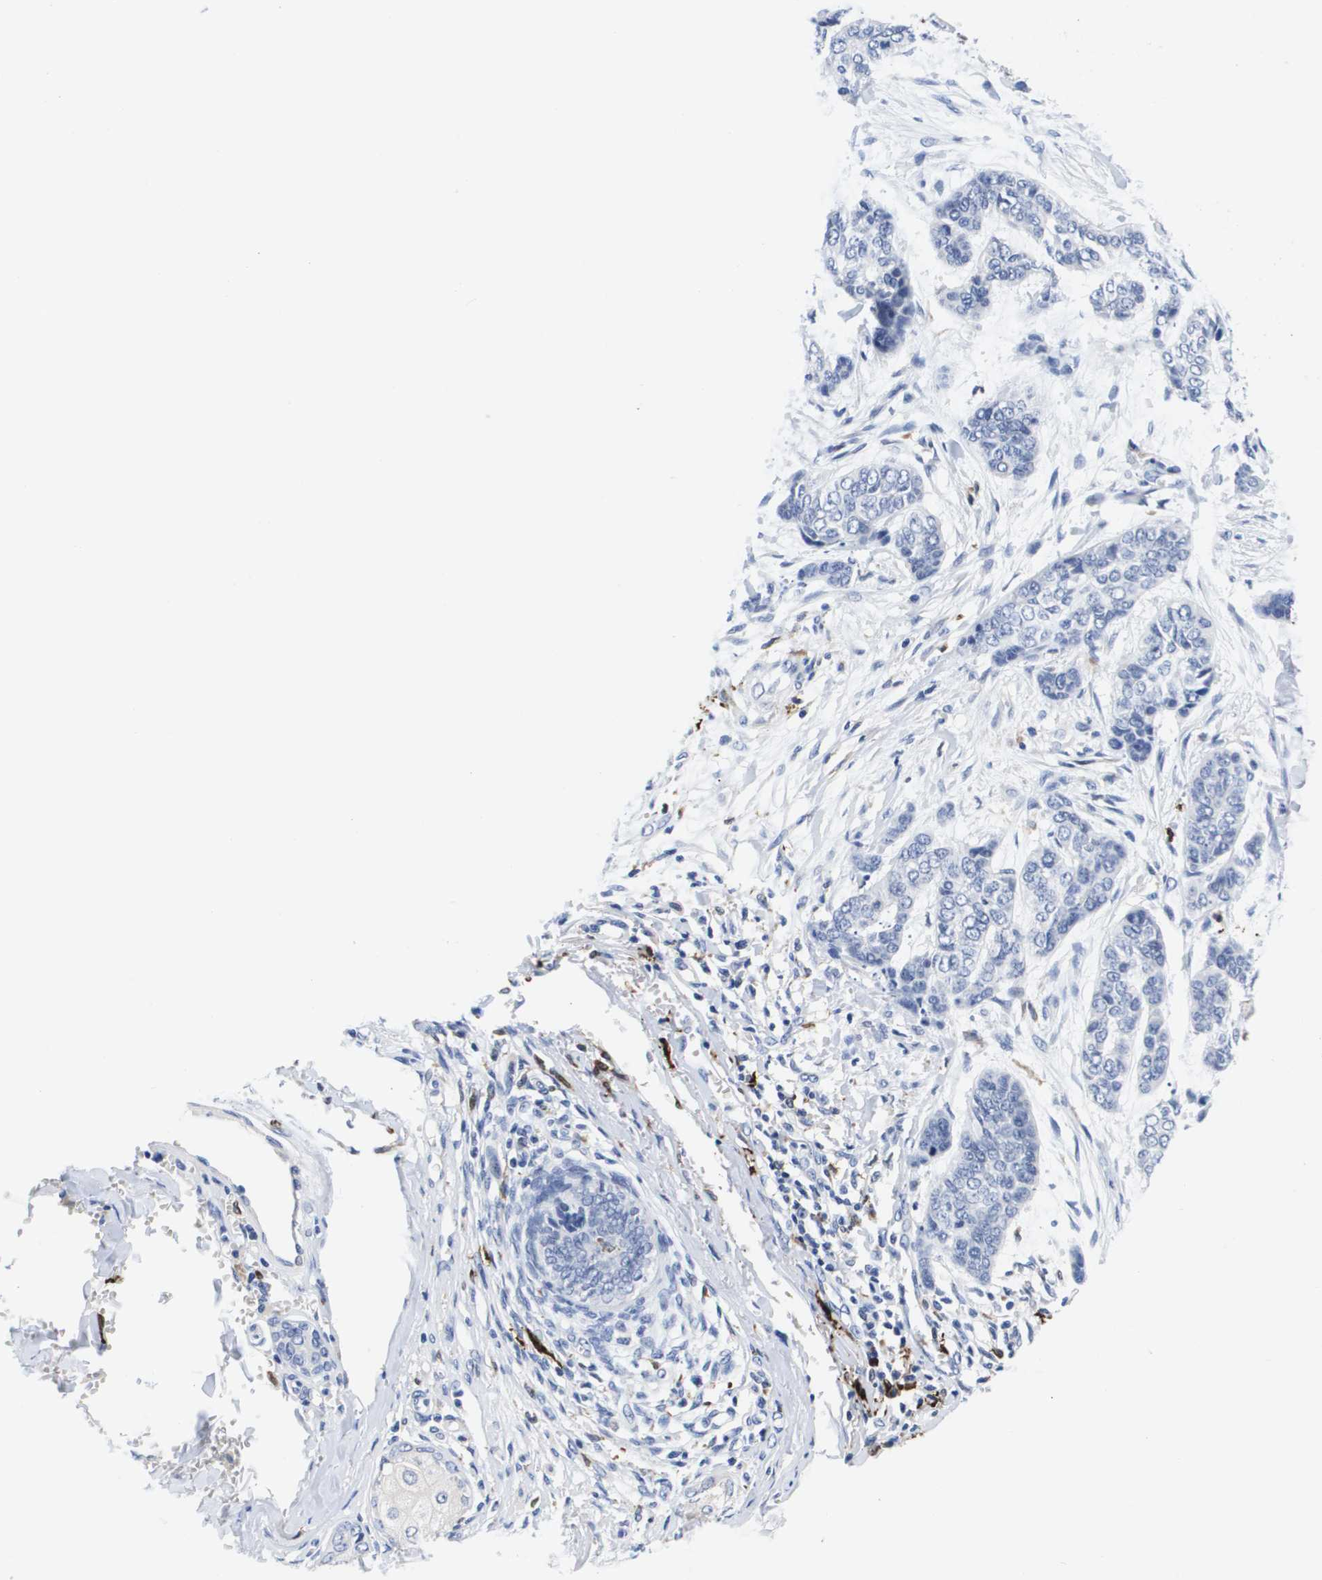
{"staining": {"intensity": "negative", "quantity": "none", "location": "none"}, "tissue": "skin cancer", "cell_type": "Tumor cells", "image_type": "cancer", "snomed": [{"axis": "morphology", "description": "Basal cell carcinoma"}, {"axis": "topography", "description": "Skin"}], "caption": "Human skin basal cell carcinoma stained for a protein using IHC shows no staining in tumor cells.", "gene": "HMOX1", "patient": {"sex": "female", "age": 64}}